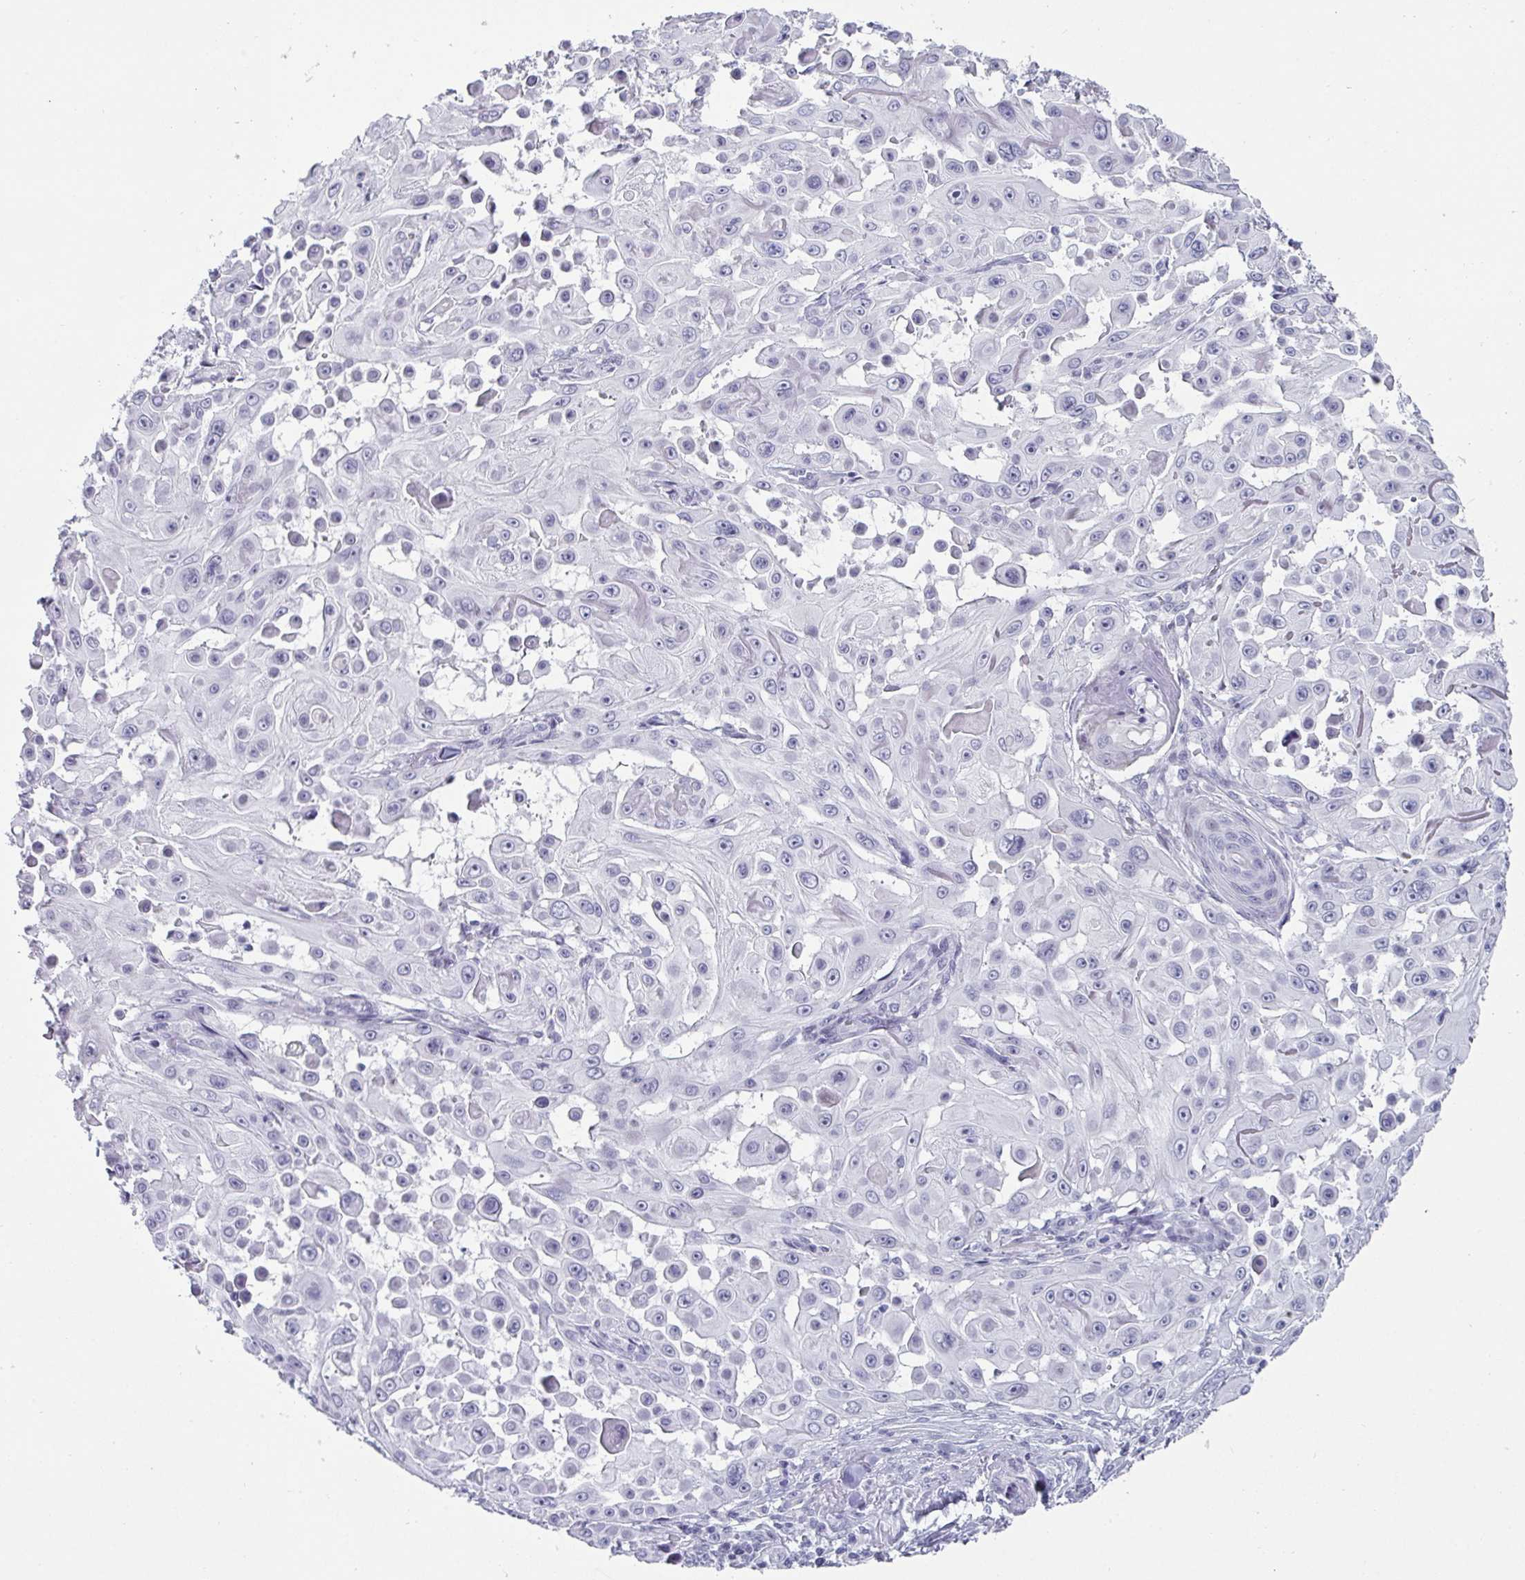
{"staining": {"intensity": "negative", "quantity": "none", "location": "none"}, "tissue": "skin cancer", "cell_type": "Tumor cells", "image_type": "cancer", "snomed": [{"axis": "morphology", "description": "Squamous cell carcinoma, NOS"}, {"axis": "topography", "description": "Skin"}], "caption": "Immunohistochemical staining of human squamous cell carcinoma (skin) shows no significant positivity in tumor cells.", "gene": "VSIG10L", "patient": {"sex": "male", "age": 91}}